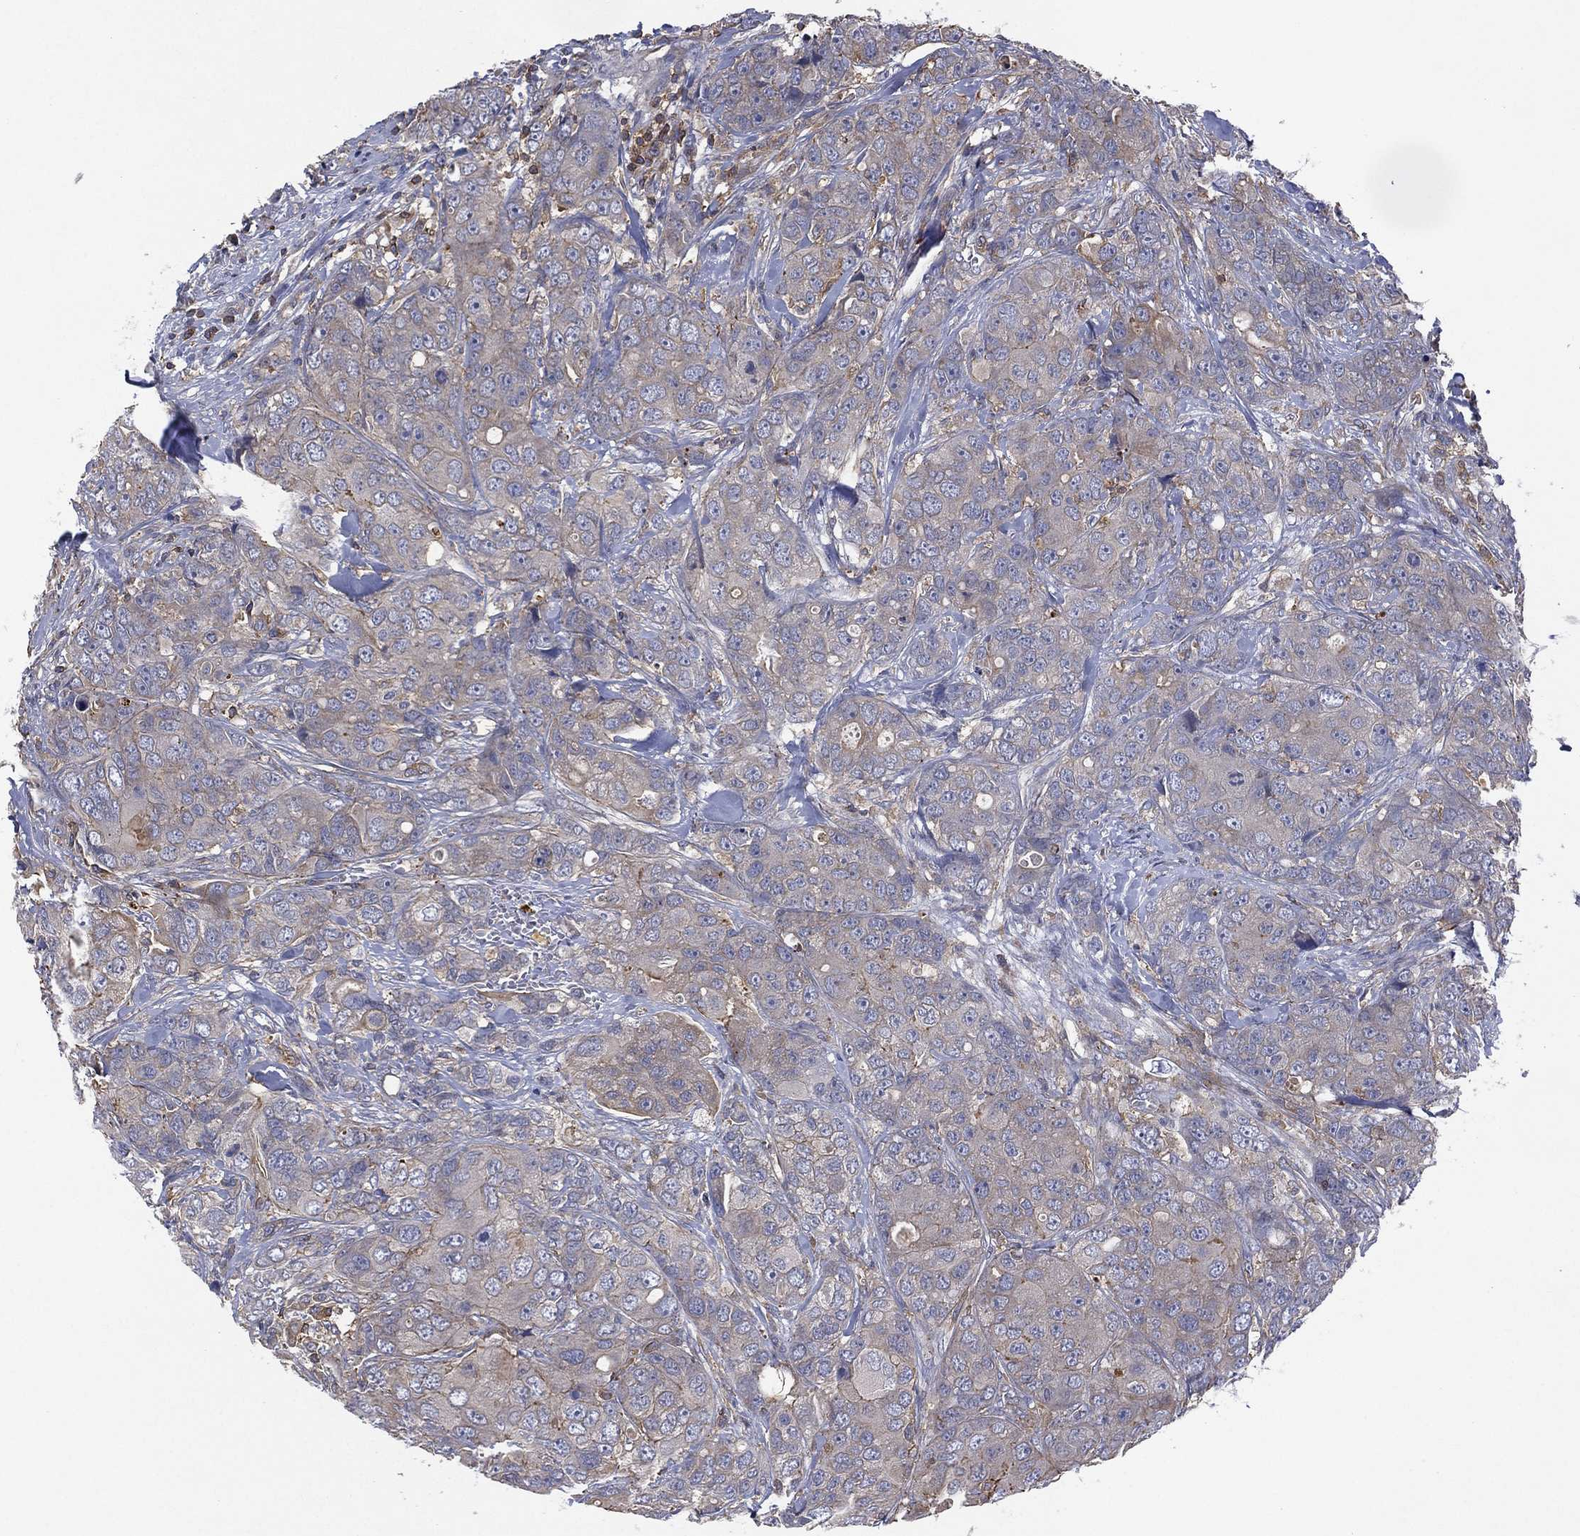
{"staining": {"intensity": "weak", "quantity": "<25%", "location": "cytoplasmic/membranous"}, "tissue": "breast cancer", "cell_type": "Tumor cells", "image_type": "cancer", "snomed": [{"axis": "morphology", "description": "Duct carcinoma"}, {"axis": "topography", "description": "Breast"}], "caption": "This image is of intraductal carcinoma (breast) stained with IHC to label a protein in brown with the nuclei are counter-stained blue. There is no positivity in tumor cells.", "gene": "DOCK8", "patient": {"sex": "female", "age": 43}}